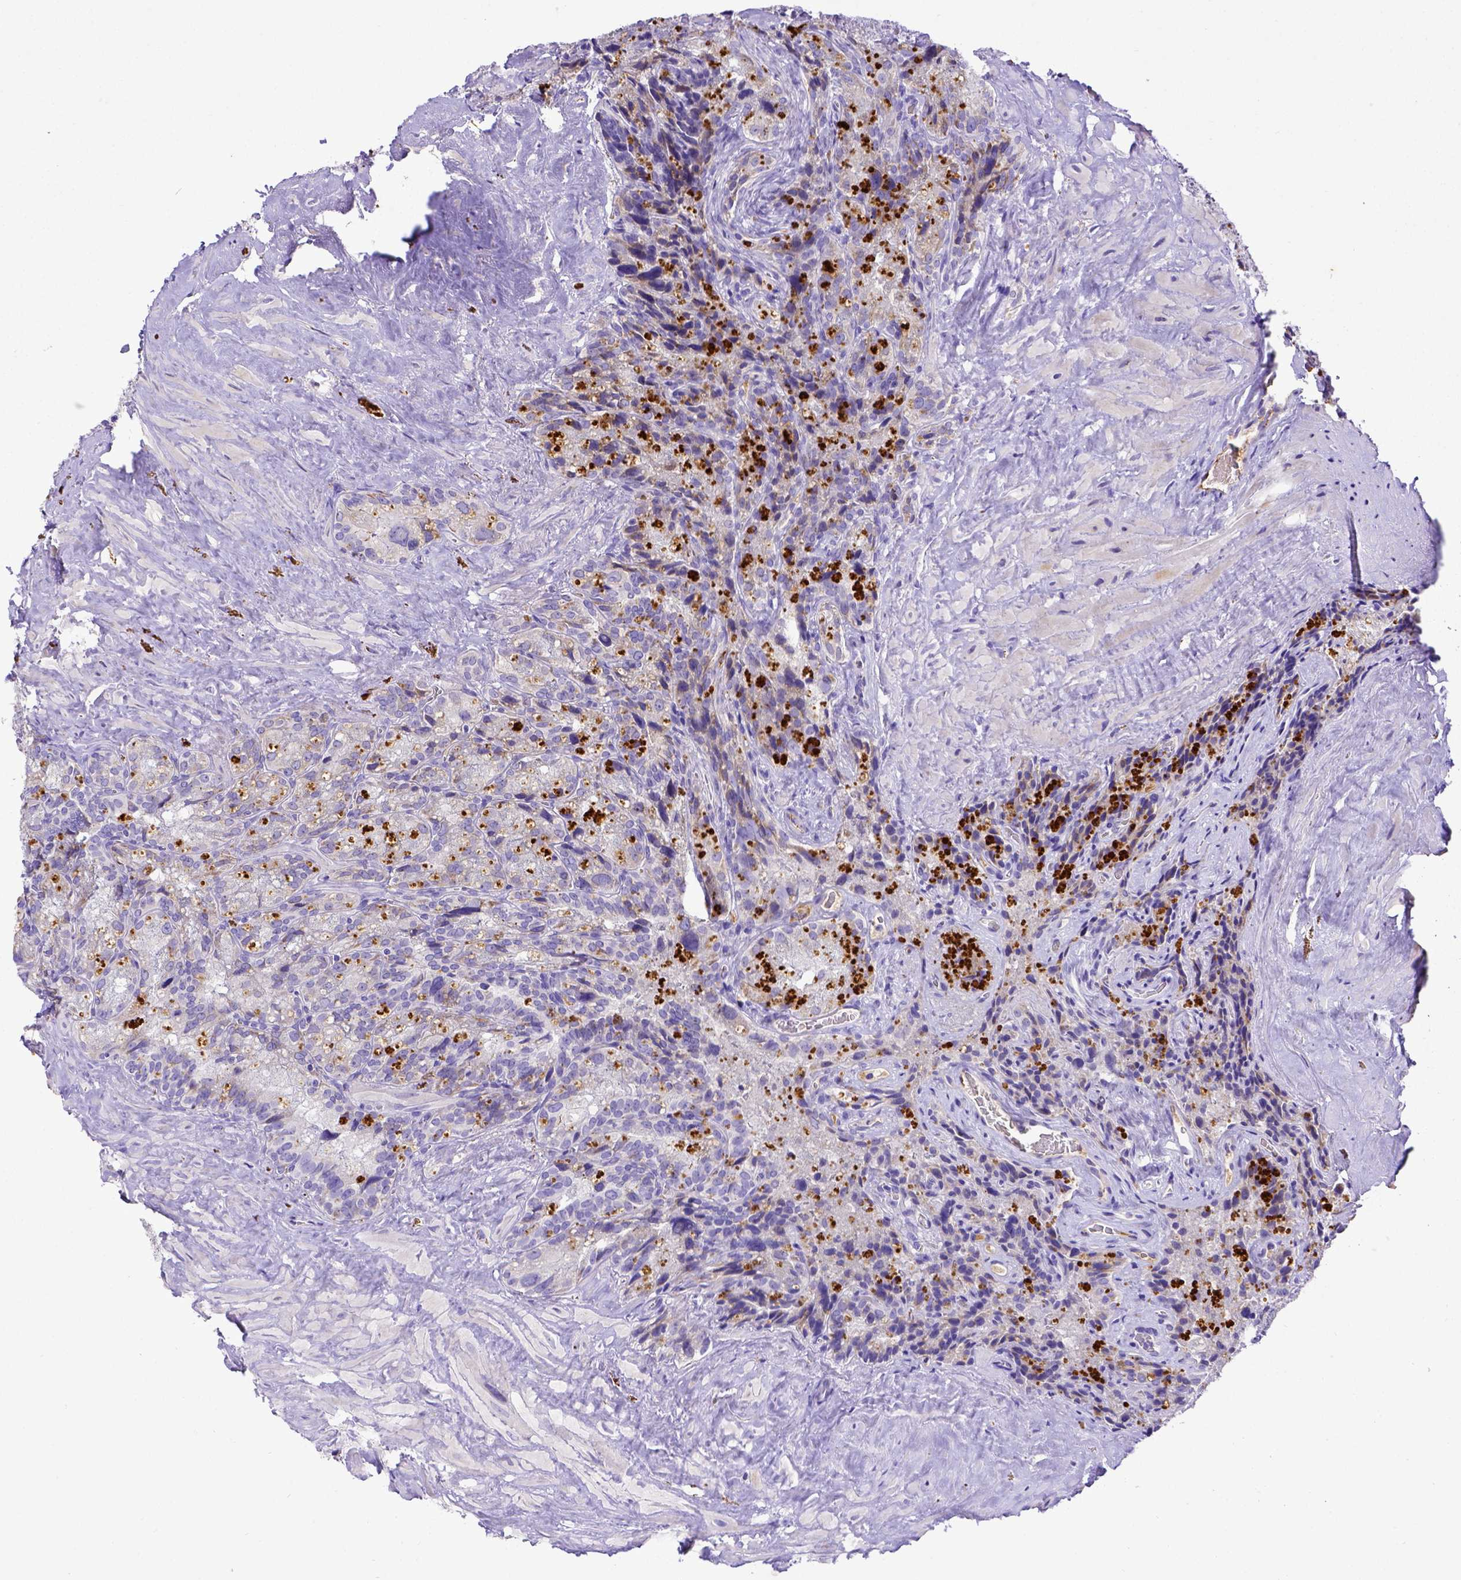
{"staining": {"intensity": "negative", "quantity": "none", "location": "none"}, "tissue": "seminal vesicle", "cell_type": "Glandular cells", "image_type": "normal", "snomed": [{"axis": "morphology", "description": "Normal tissue, NOS"}, {"axis": "topography", "description": "Prostate"}, {"axis": "topography", "description": "Seminal veicle"}], "caption": "DAB immunohistochemical staining of normal seminal vesicle displays no significant positivity in glandular cells. (DAB IHC with hematoxylin counter stain).", "gene": "CFAP300", "patient": {"sex": "male", "age": 71}}